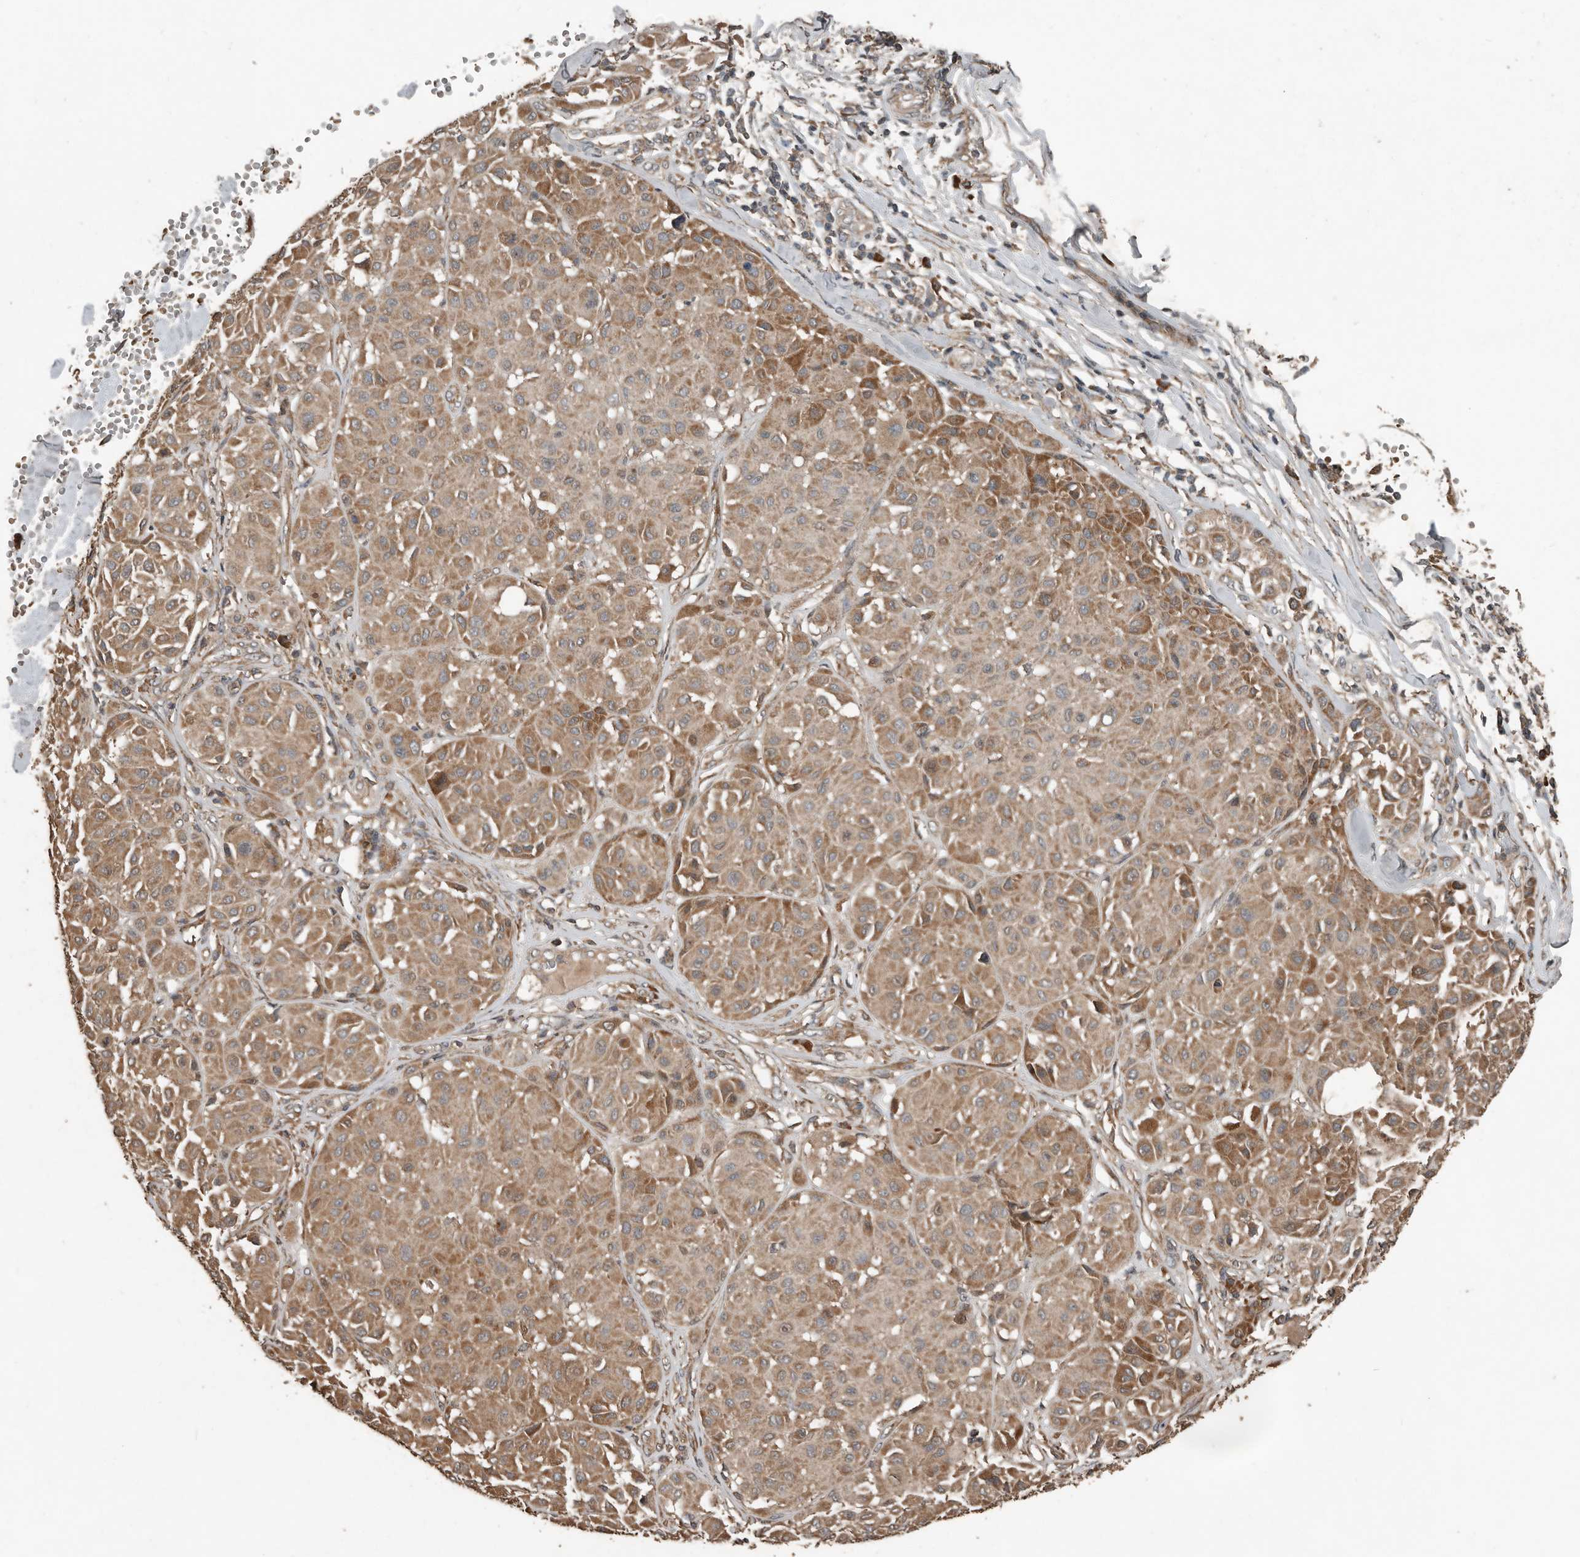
{"staining": {"intensity": "moderate", "quantity": ">75%", "location": "cytoplasmic/membranous"}, "tissue": "melanoma", "cell_type": "Tumor cells", "image_type": "cancer", "snomed": [{"axis": "morphology", "description": "Malignant melanoma, Metastatic site"}, {"axis": "topography", "description": "Soft tissue"}], "caption": "Moderate cytoplasmic/membranous protein expression is present in approximately >75% of tumor cells in melanoma. (DAB = brown stain, brightfield microscopy at high magnification).", "gene": "RNF207", "patient": {"sex": "male", "age": 41}}